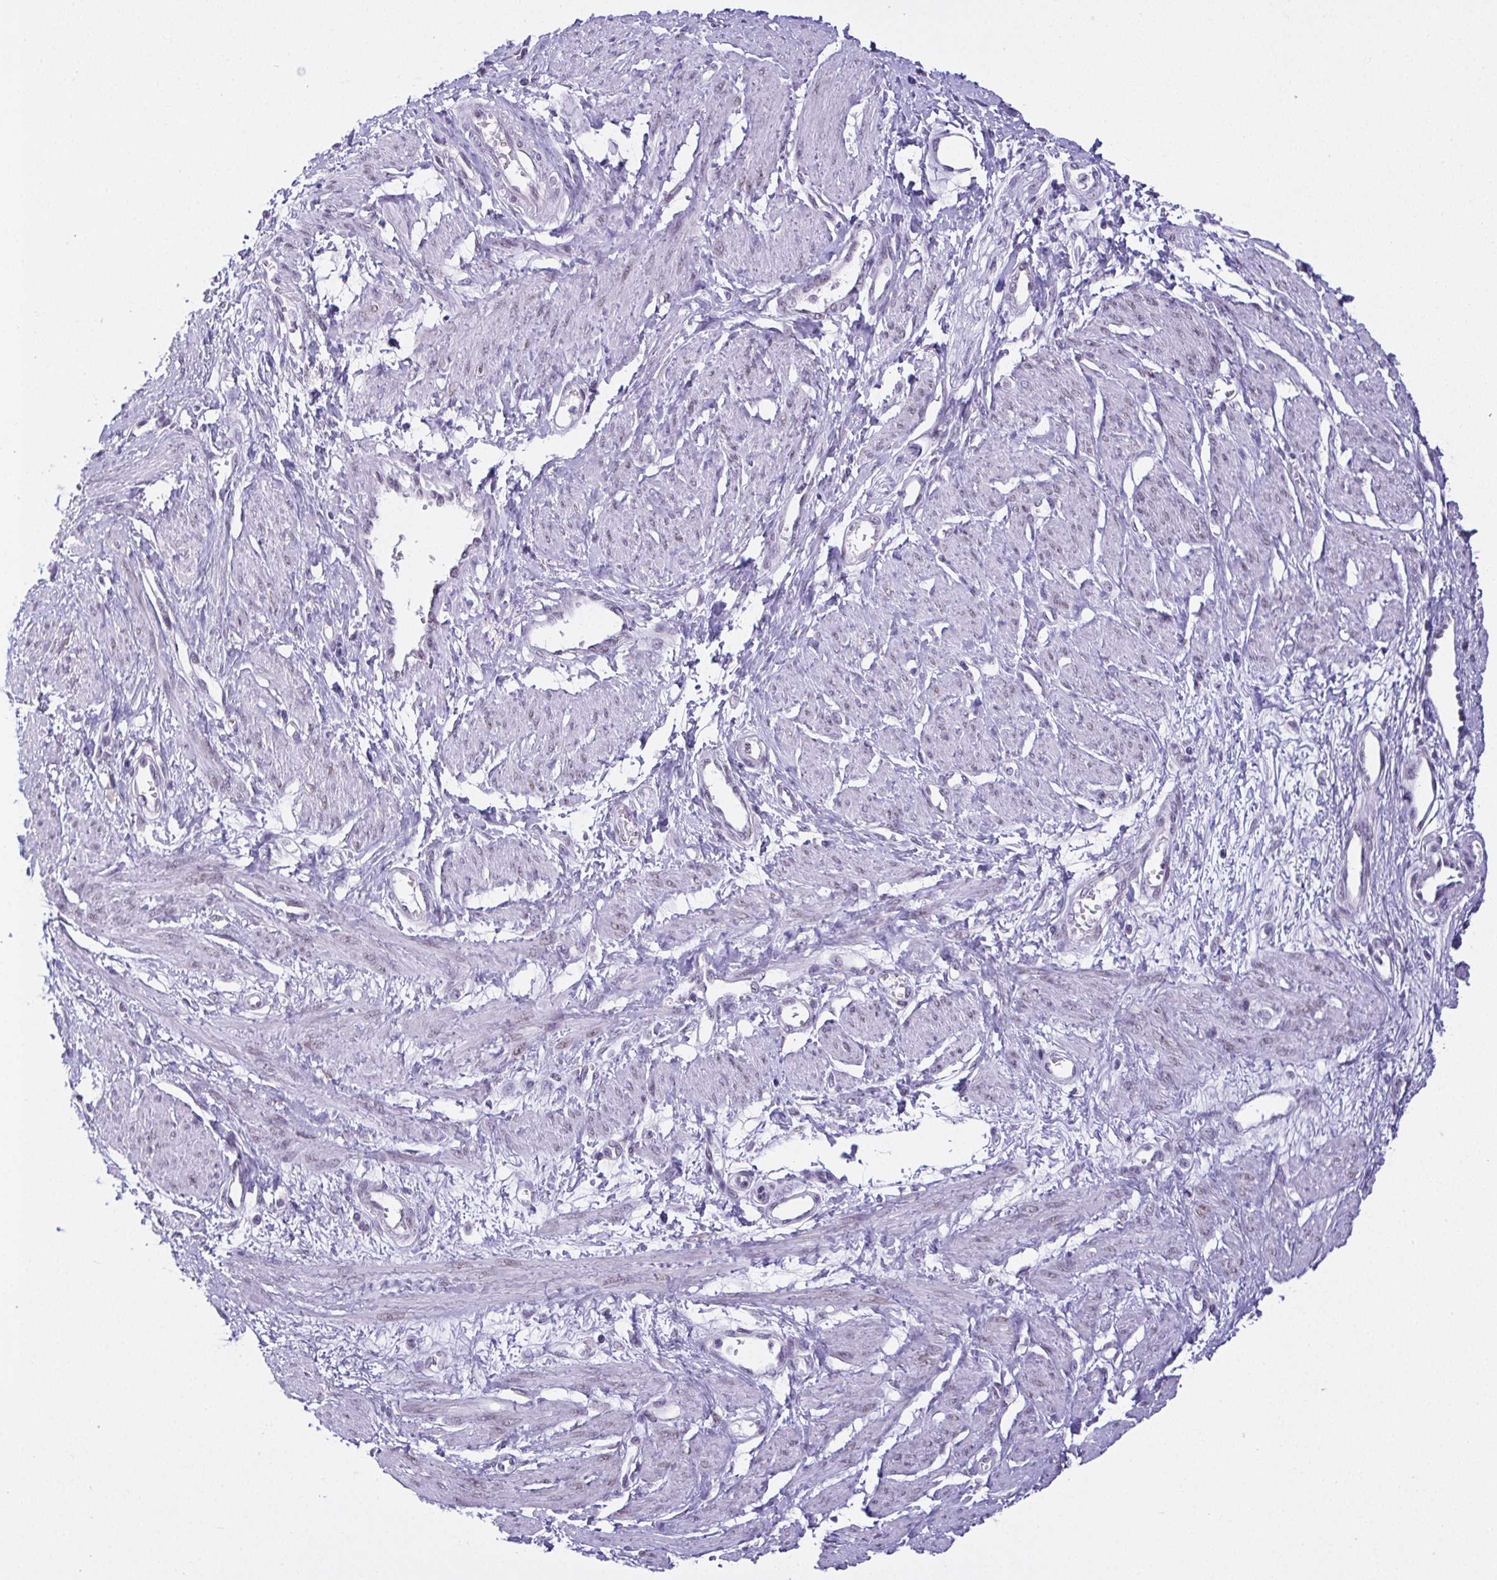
{"staining": {"intensity": "negative", "quantity": "none", "location": "none"}, "tissue": "smooth muscle", "cell_type": "Smooth muscle cells", "image_type": "normal", "snomed": [{"axis": "morphology", "description": "Normal tissue, NOS"}, {"axis": "topography", "description": "Smooth muscle"}, {"axis": "topography", "description": "Uterus"}], "caption": "Smooth muscle stained for a protein using IHC exhibits no expression smooth muscle cells.", "gene": "RBM3", "patient": {"sex": "female", "age": 39}}